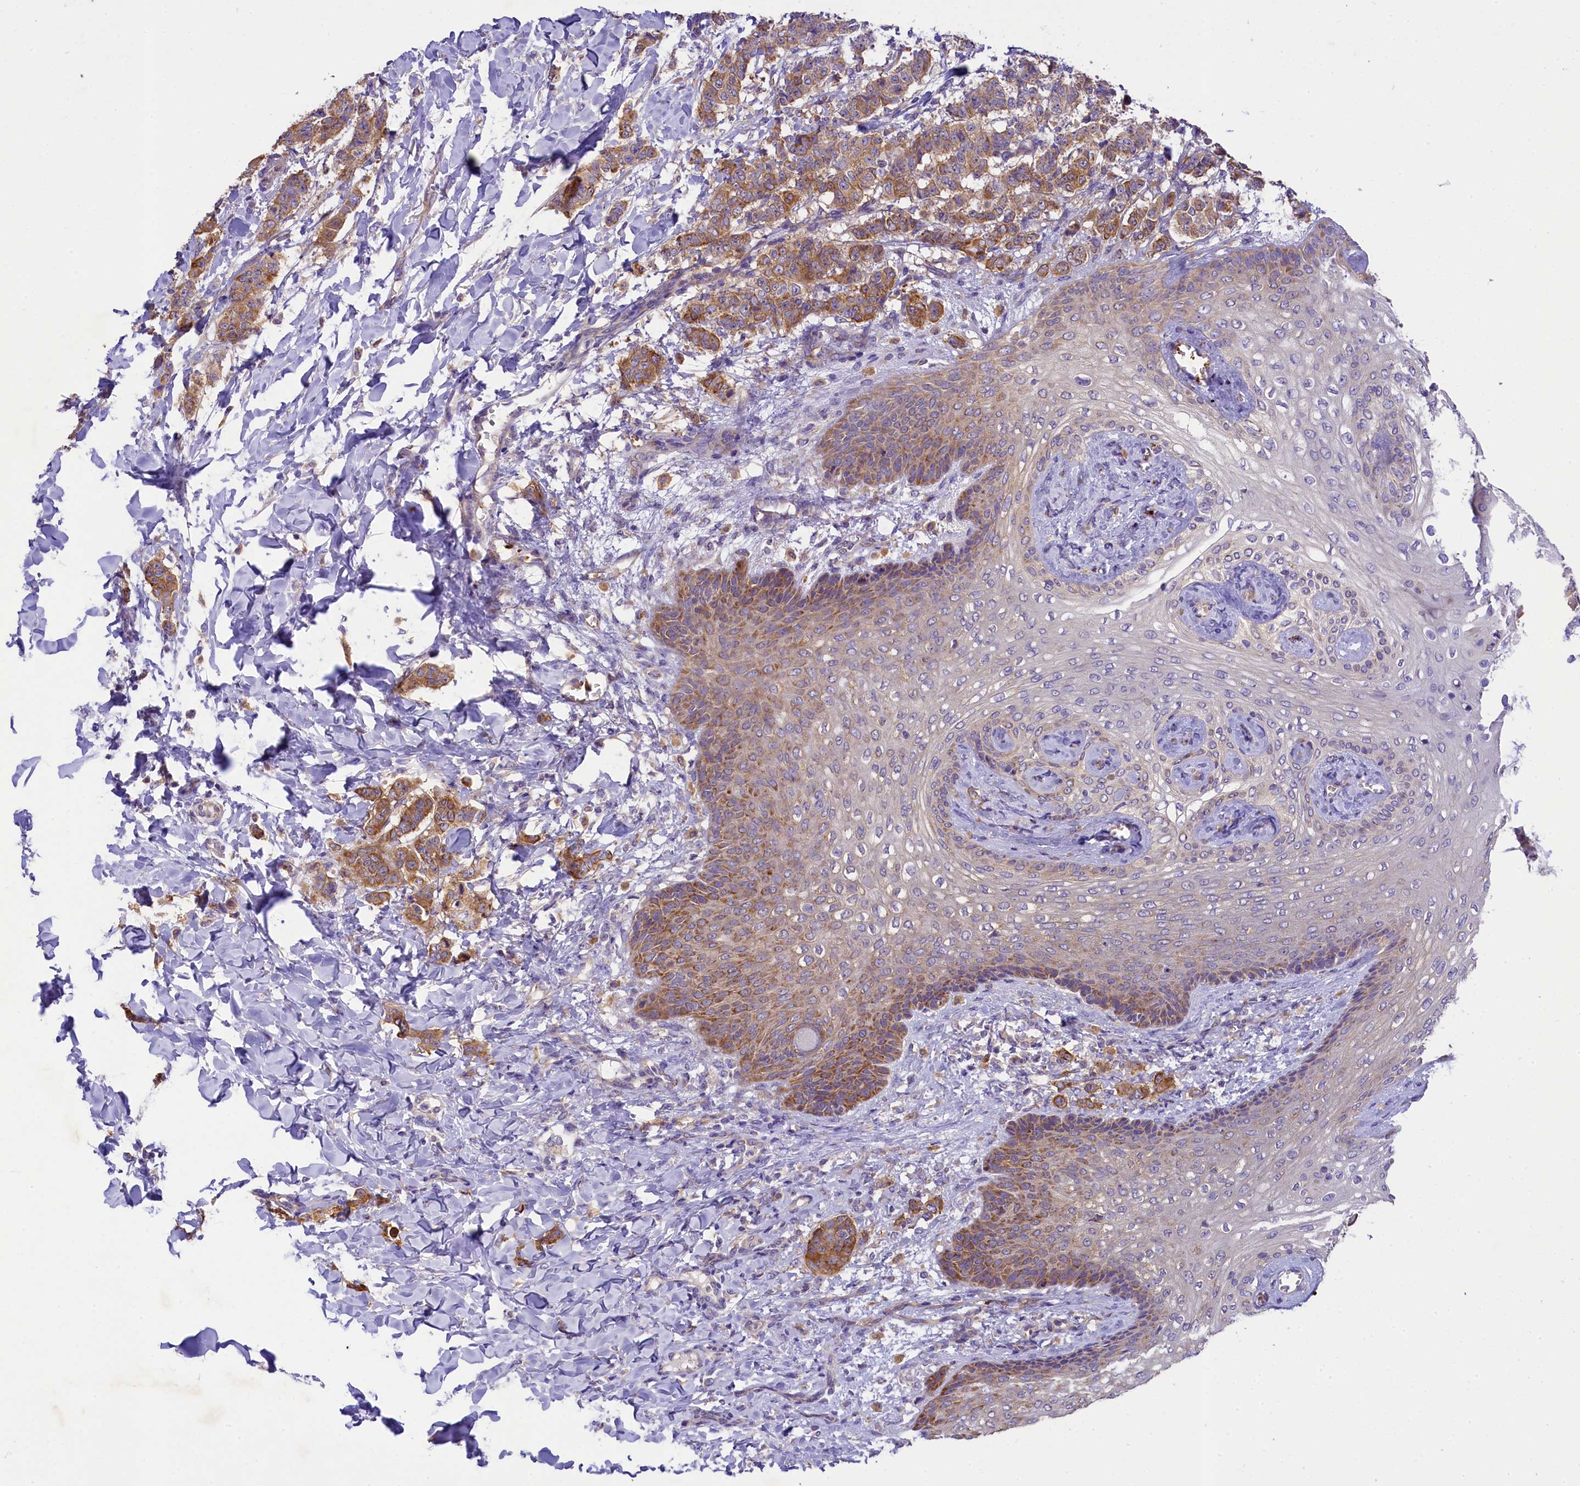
{"staining": {"intensity": "strong", "quantity": ">75%", "location": "cytoplasmic/membranous"}, "tissue": "breast cancer", "cell_type": "Tumor cells", "image_type": "cancer", "snomed": [{"axis": "morphology", "description": "Duct carcinoma"}, {"axis": "topography", "description": "Breast"}], "caption": "IHC photomicrograph of human breast cancer (intraductal carcinoma) stained for a protein (brown), which displays high levels of strong cytoplasmic/membranous staining in about >75% of tumor cells.", "gene": "LARP4", "patient": {"sex": "female", "age": 40}}